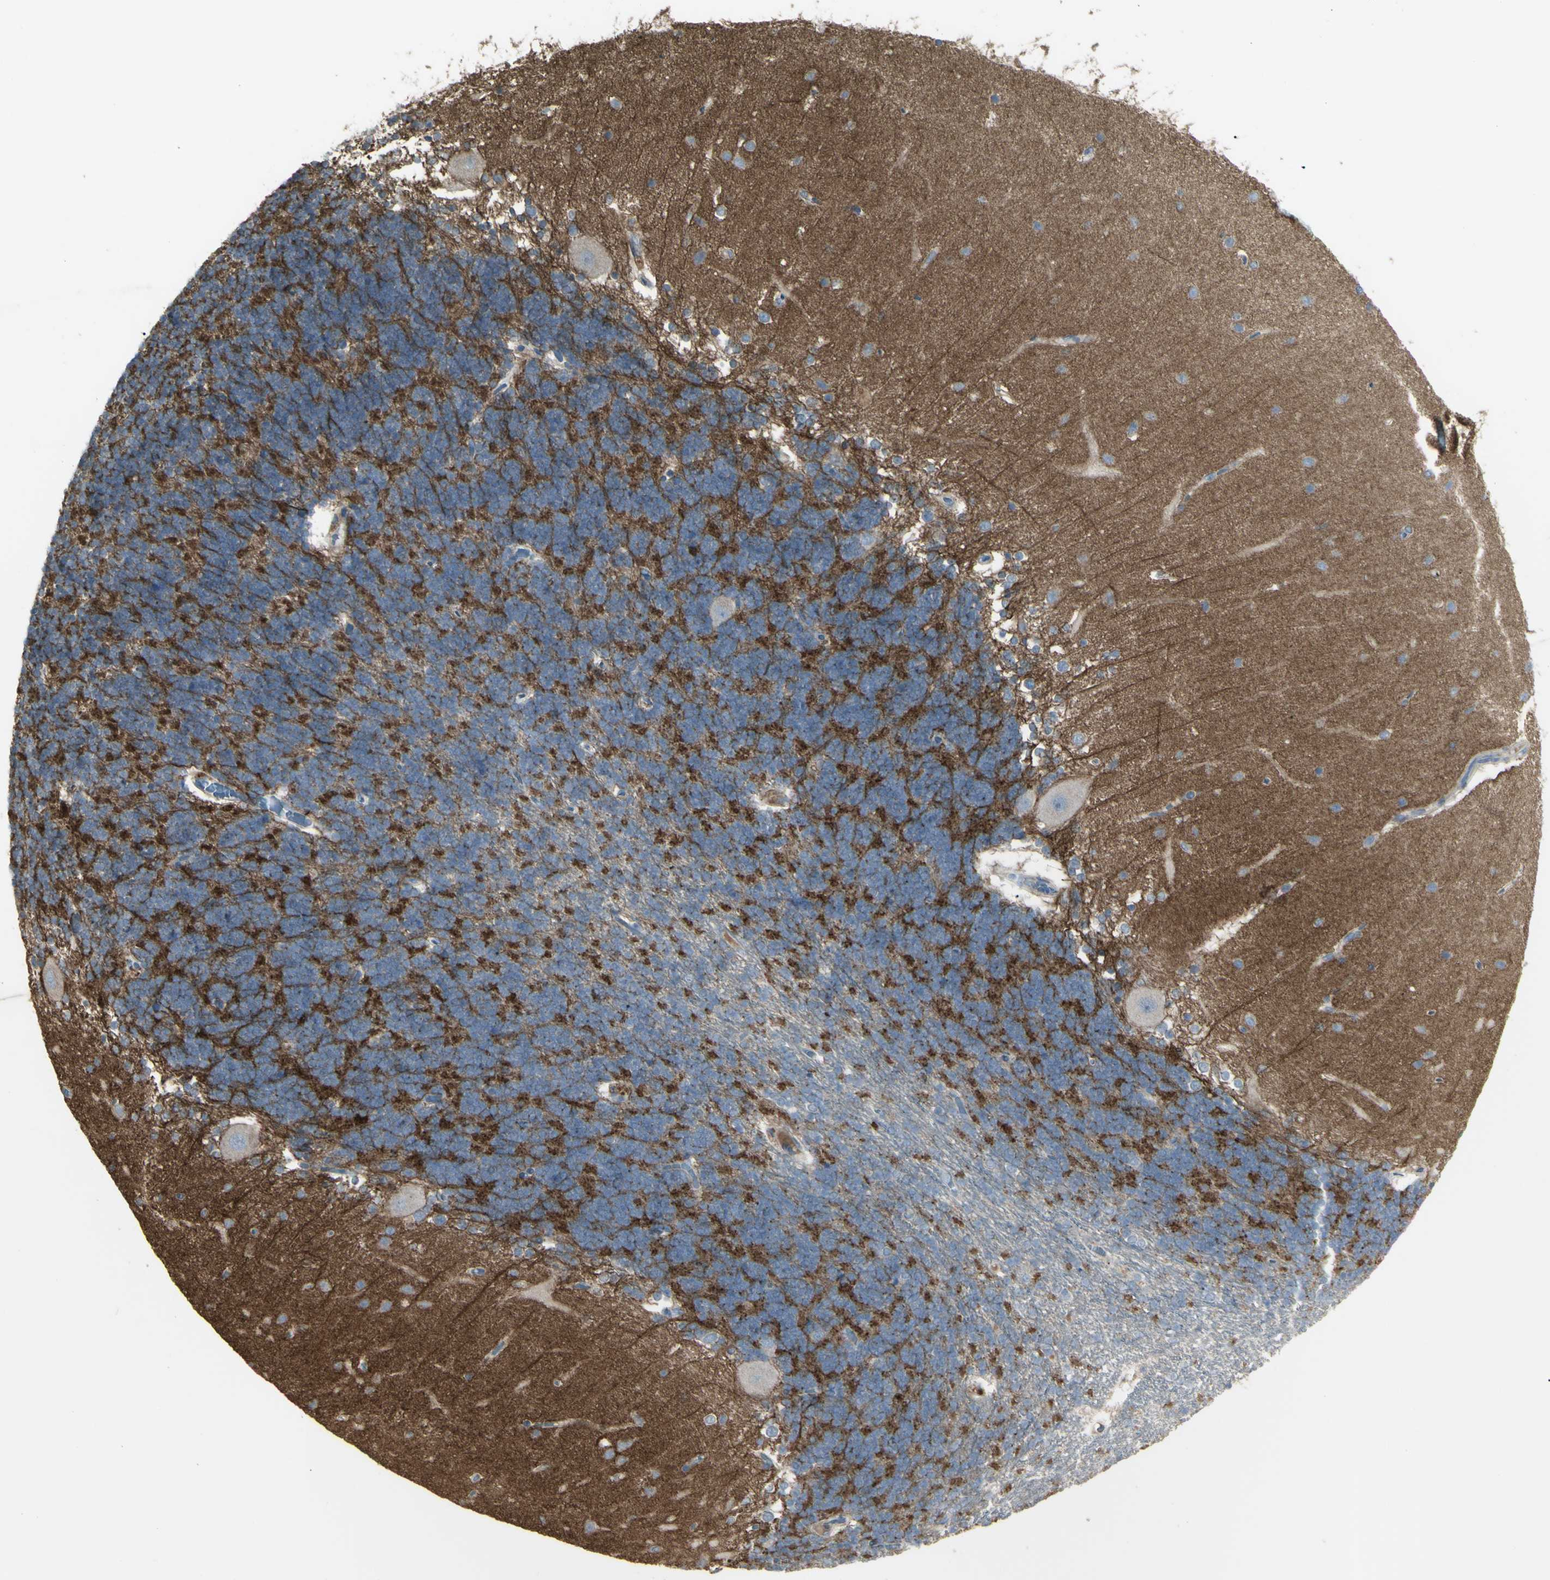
{"staining": {"intensity": "strong", "quantity": ">75%", "location": "cytoplasmic/membranous"}, "tissue": "cerebellum", "cell_type": "Cells in granular layer", "image_type": "normal", "snomed": [{"axis": "morphology", "description": "Normal tissue, NOS"}, {"axis": "topography", "description": "Cerebellum"}], "caption": "Protein staining by immunohistochemistry shows strong cytoplasmic/membranous staining in about >75% of cells in granular layer in normal cerebellum.", "gene": "CD276", "patient": {"sex": "female", "age": 54}}